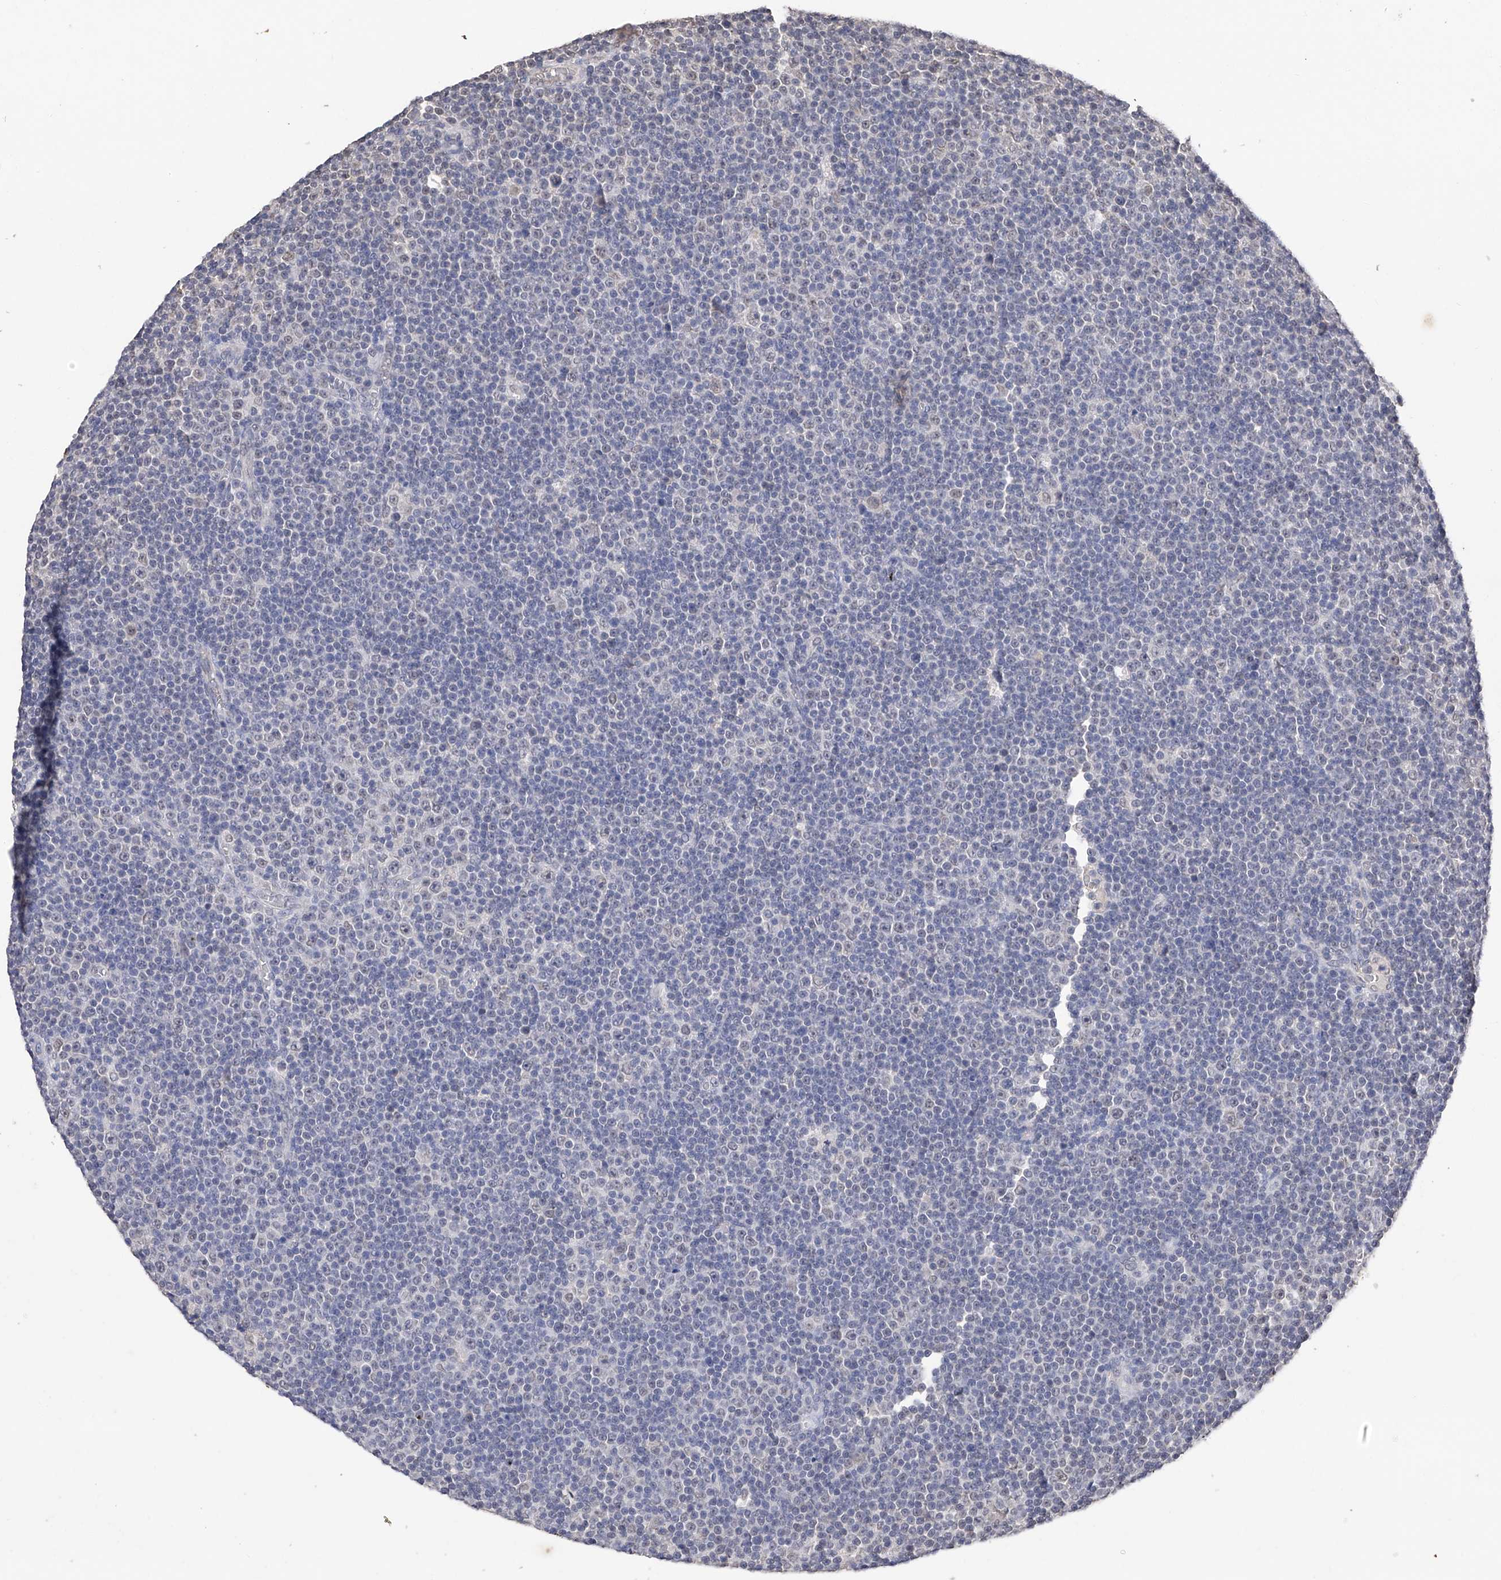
{"staining": {"intensity": "negative", "quantity": "none", "location": "none"}, "tissue": "lymphoma", "cell_type": "Tumor cells", "image_type": "cancer", "snomed": [{"axis": "morphology", "description": "Malignant lymphoma, non-Hodgkin's type, Low grade"}, {"axis": "topography", "description": "Lymph node"}], "caption": "The immunohistochemistry photomicrograph has no significant positivity in tumor cells of lymphoma tissue.", "gene": "DMAP1", "patient": {"sex": "female", "age": 67}}